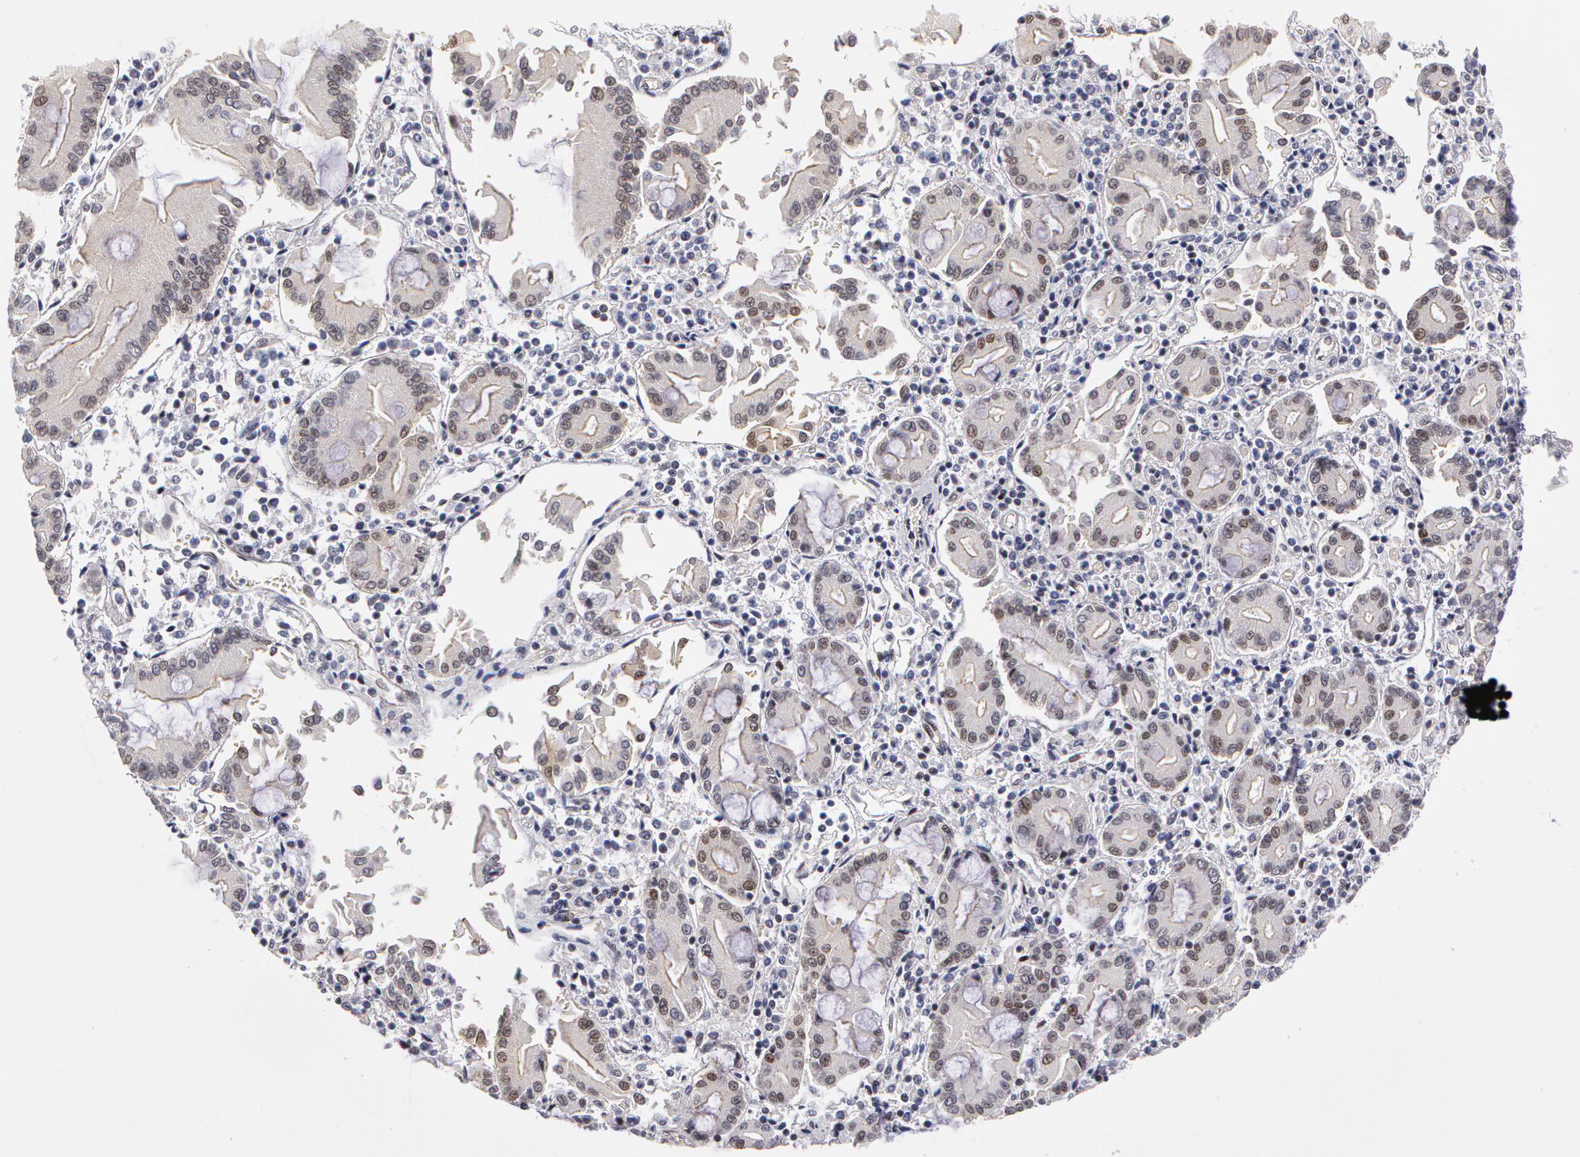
{"staining": {"intensity": "weak", "quantity": "<25%", "location": "nuclear"}, "tissue": "pancreatic cancer", "cell_type": "Tumor cells", "image_type": "cancer", "snomed": [{"axis": "morphology", "description": "Adenocarcinoma, NOS"}, {"axis": "topography", "description": "Pancreas"}], "caption": "IHC photomicrograph of neoplastic tissue: pancreatic cancer (adenocarcinoma) stained with DAB (3,3'-diaminobenzidine) reveals no significant protein expression in tumor cells.", "gene": "PRICKLE1", "patient": {"sex": "female", "age": 57}}